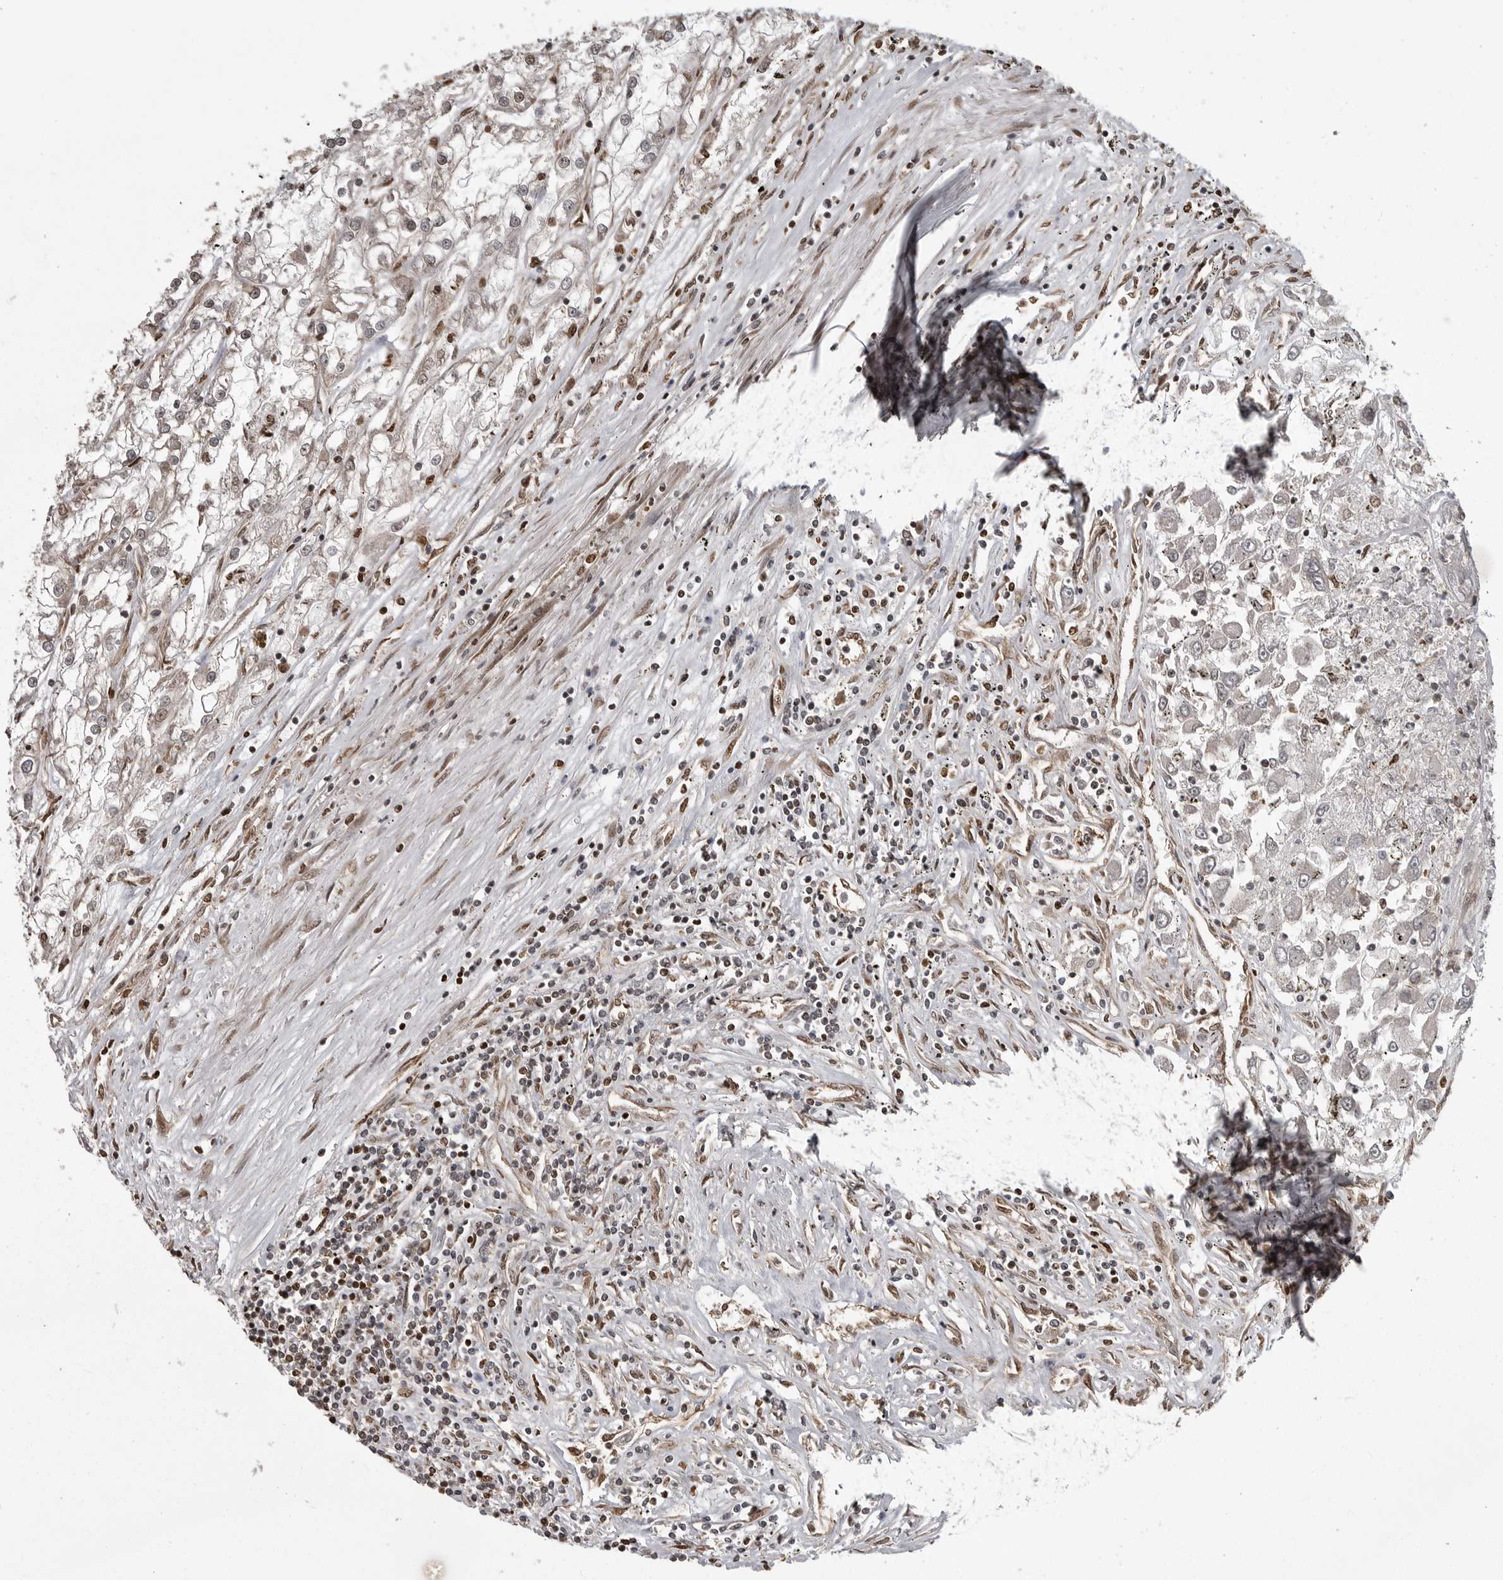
{"staining": {"intensity": "negative", "quantity": "none", "location": "none"}, "tissue": "renal cancer", "cell_type": "Tumor cells", "image_type": "cancer", "snomed": [{"axis": "morphology", "description": "Adenocarcinoma, NOS"}, {"axis": "topography", "description": "Kidney"}], "caption": "IHC micrograph of renal cancer stained for a protein (brown), which reveals no expression in tumor cells.", "gene": "DNAJC8", "patient": {"sex": "female", "age": 52}}